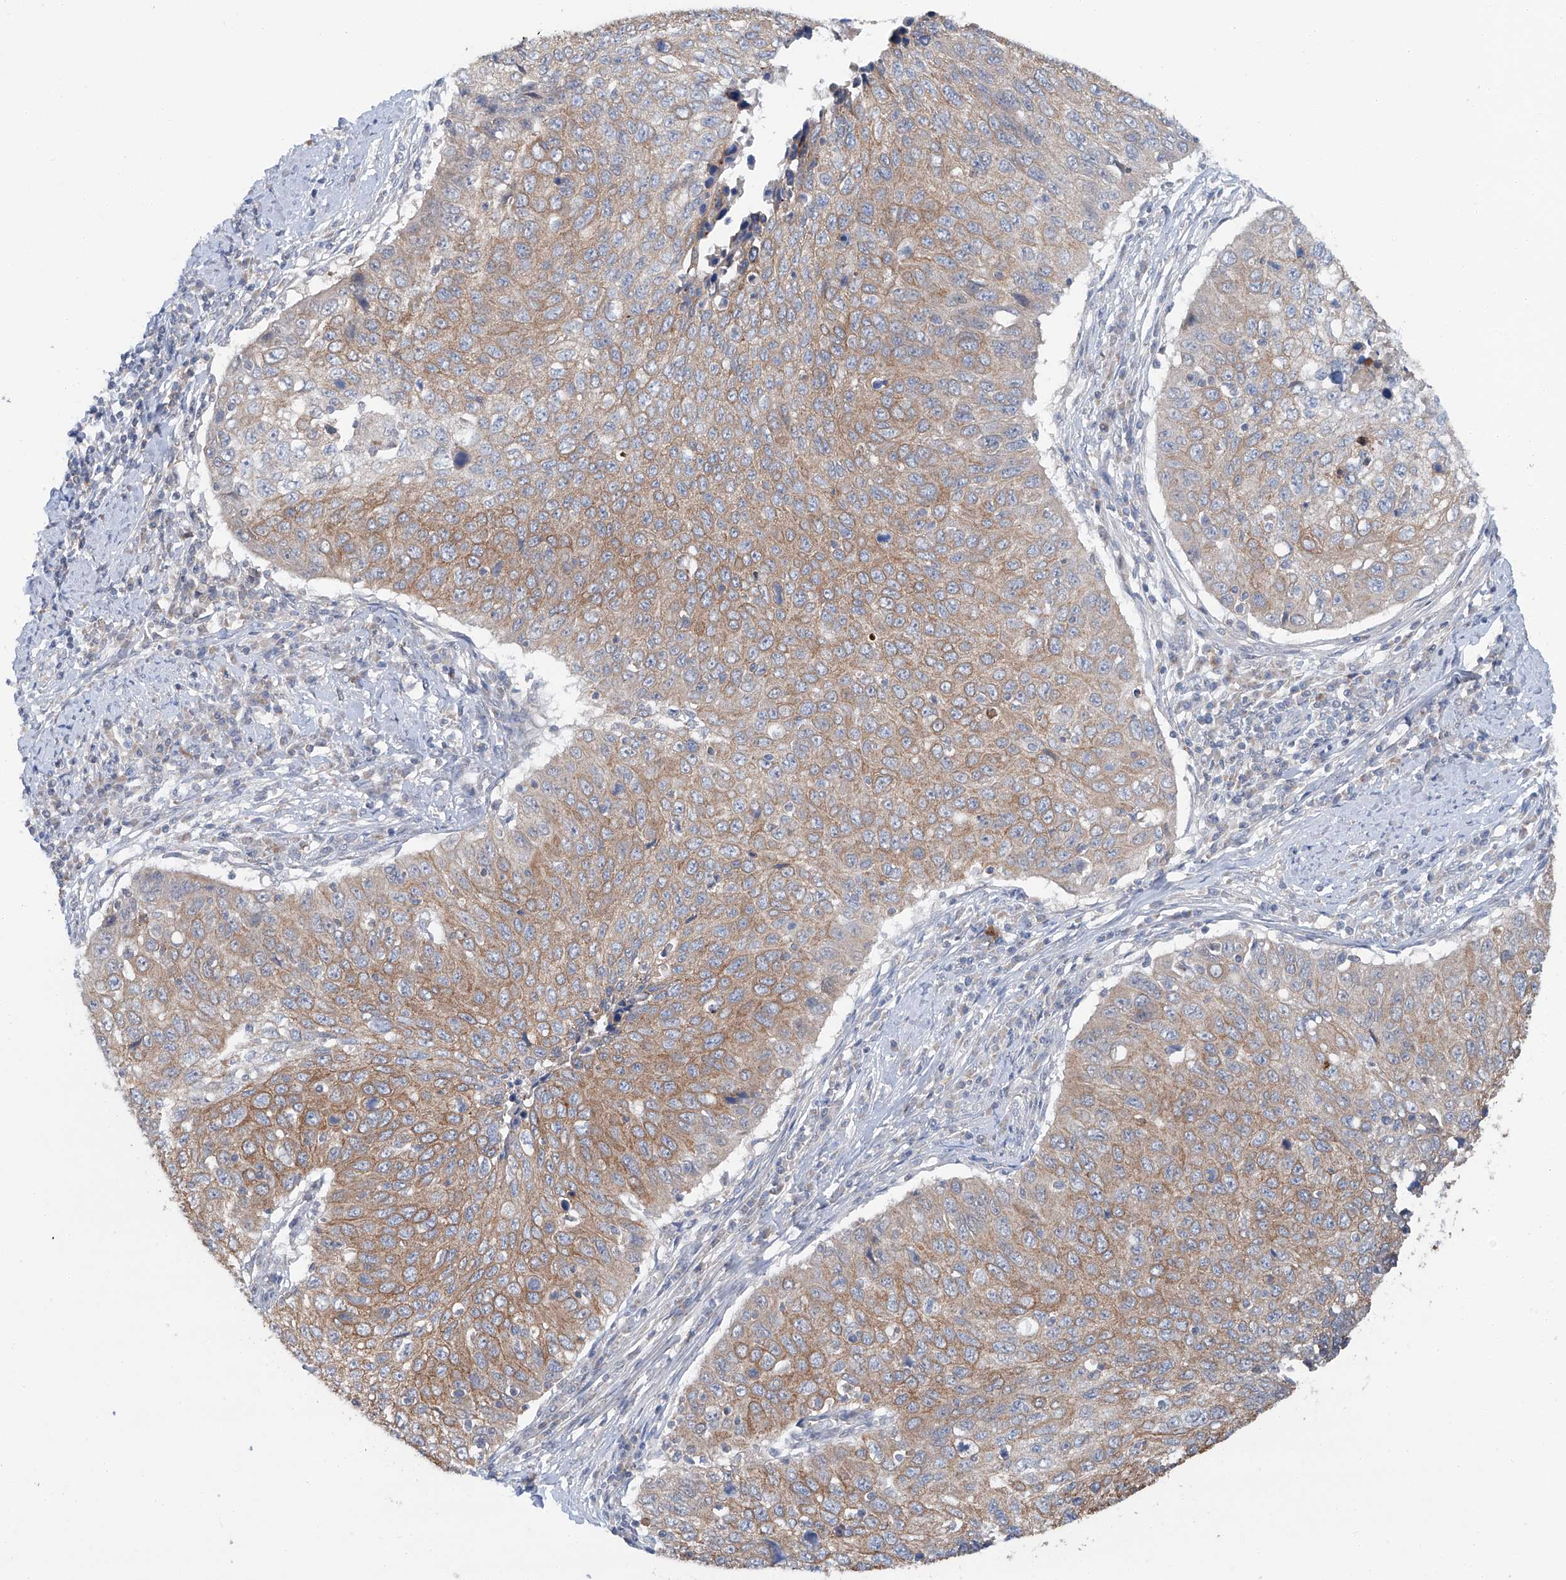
{"staining": {"intensity": "moderate", "quantity": ">75%", "location": "cytoplasmic/membranous"}, "tissue": "cervical cancer", "cell_type": "Tumor cells", "image_type": "cancer", "snomed": [{"axis": "morphology", "description": "Squamous cell carcinoma, NOS"}, {"axis": "topography", "description": "Cervix"}], "caption": "DAB immunohistochemical staining of human cervical squamous cell carcinoma displays moderate cytoplasmic/membranous protein positivity in about >75% of tumor cells.", "gene": "SIX4", "patient": {"sex": "female", "age": 53}}